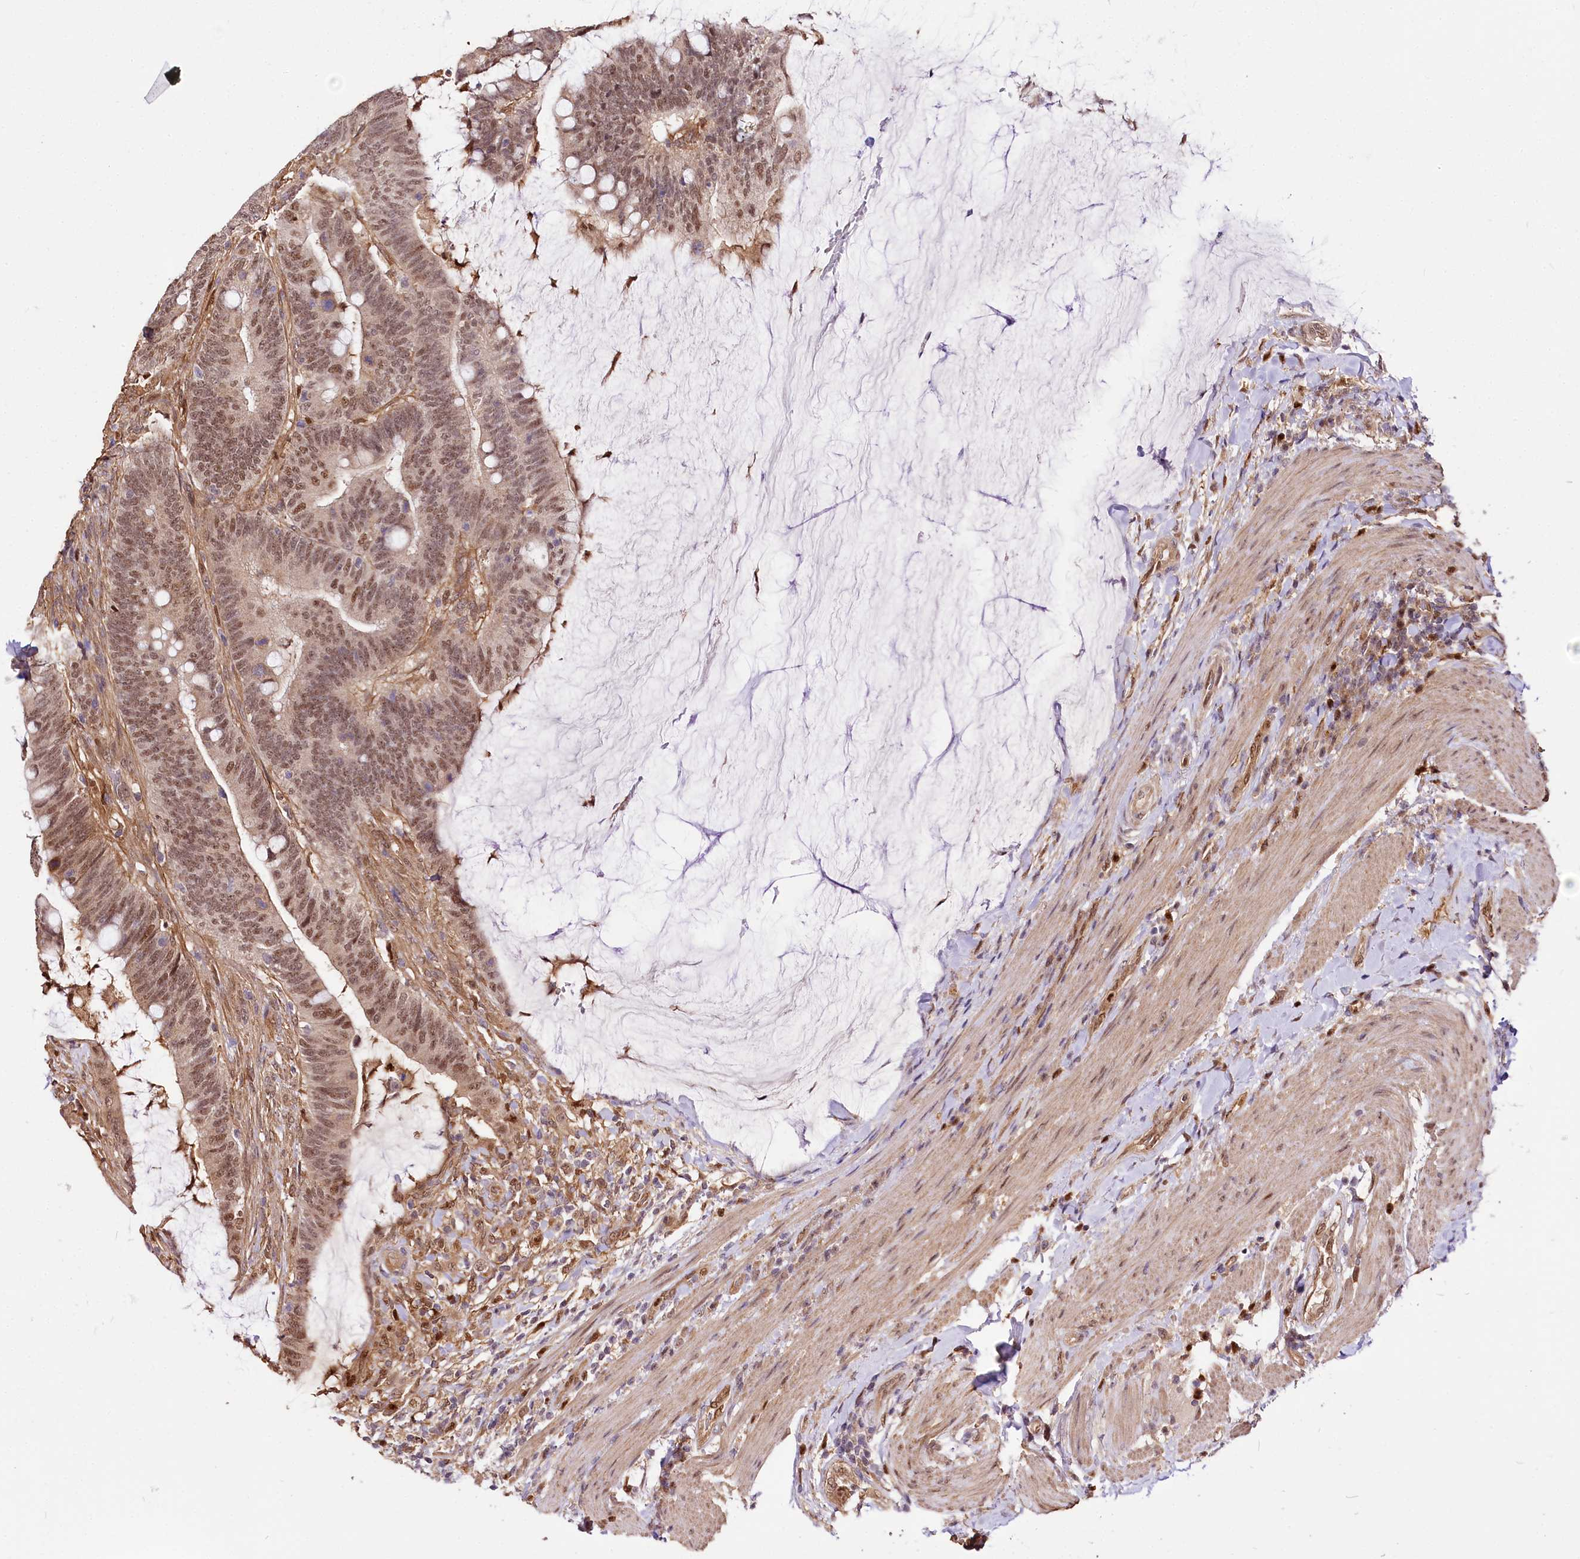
{"staining": {"intensity": "moderate", "quantity": ">75%", "location": "nuclear"}, "tissue": "colorectal cancer", "cell_type": "Tumor cells", "image_type": "cancer", "snomed": [{"axis": "morphology", "description": "Adenocarcinoma, NOS"}, {"axis": "topography", "description": "Colon"}], "caption": "A high-resolution image shows immunohistochemistry staining of colorectal adenocarcinoma, which exhibits moderate nuclear expression in approximately >75% of tumor cells.", "gene": "GNL3L", "patient": {"sex": "female", "age": 66}}